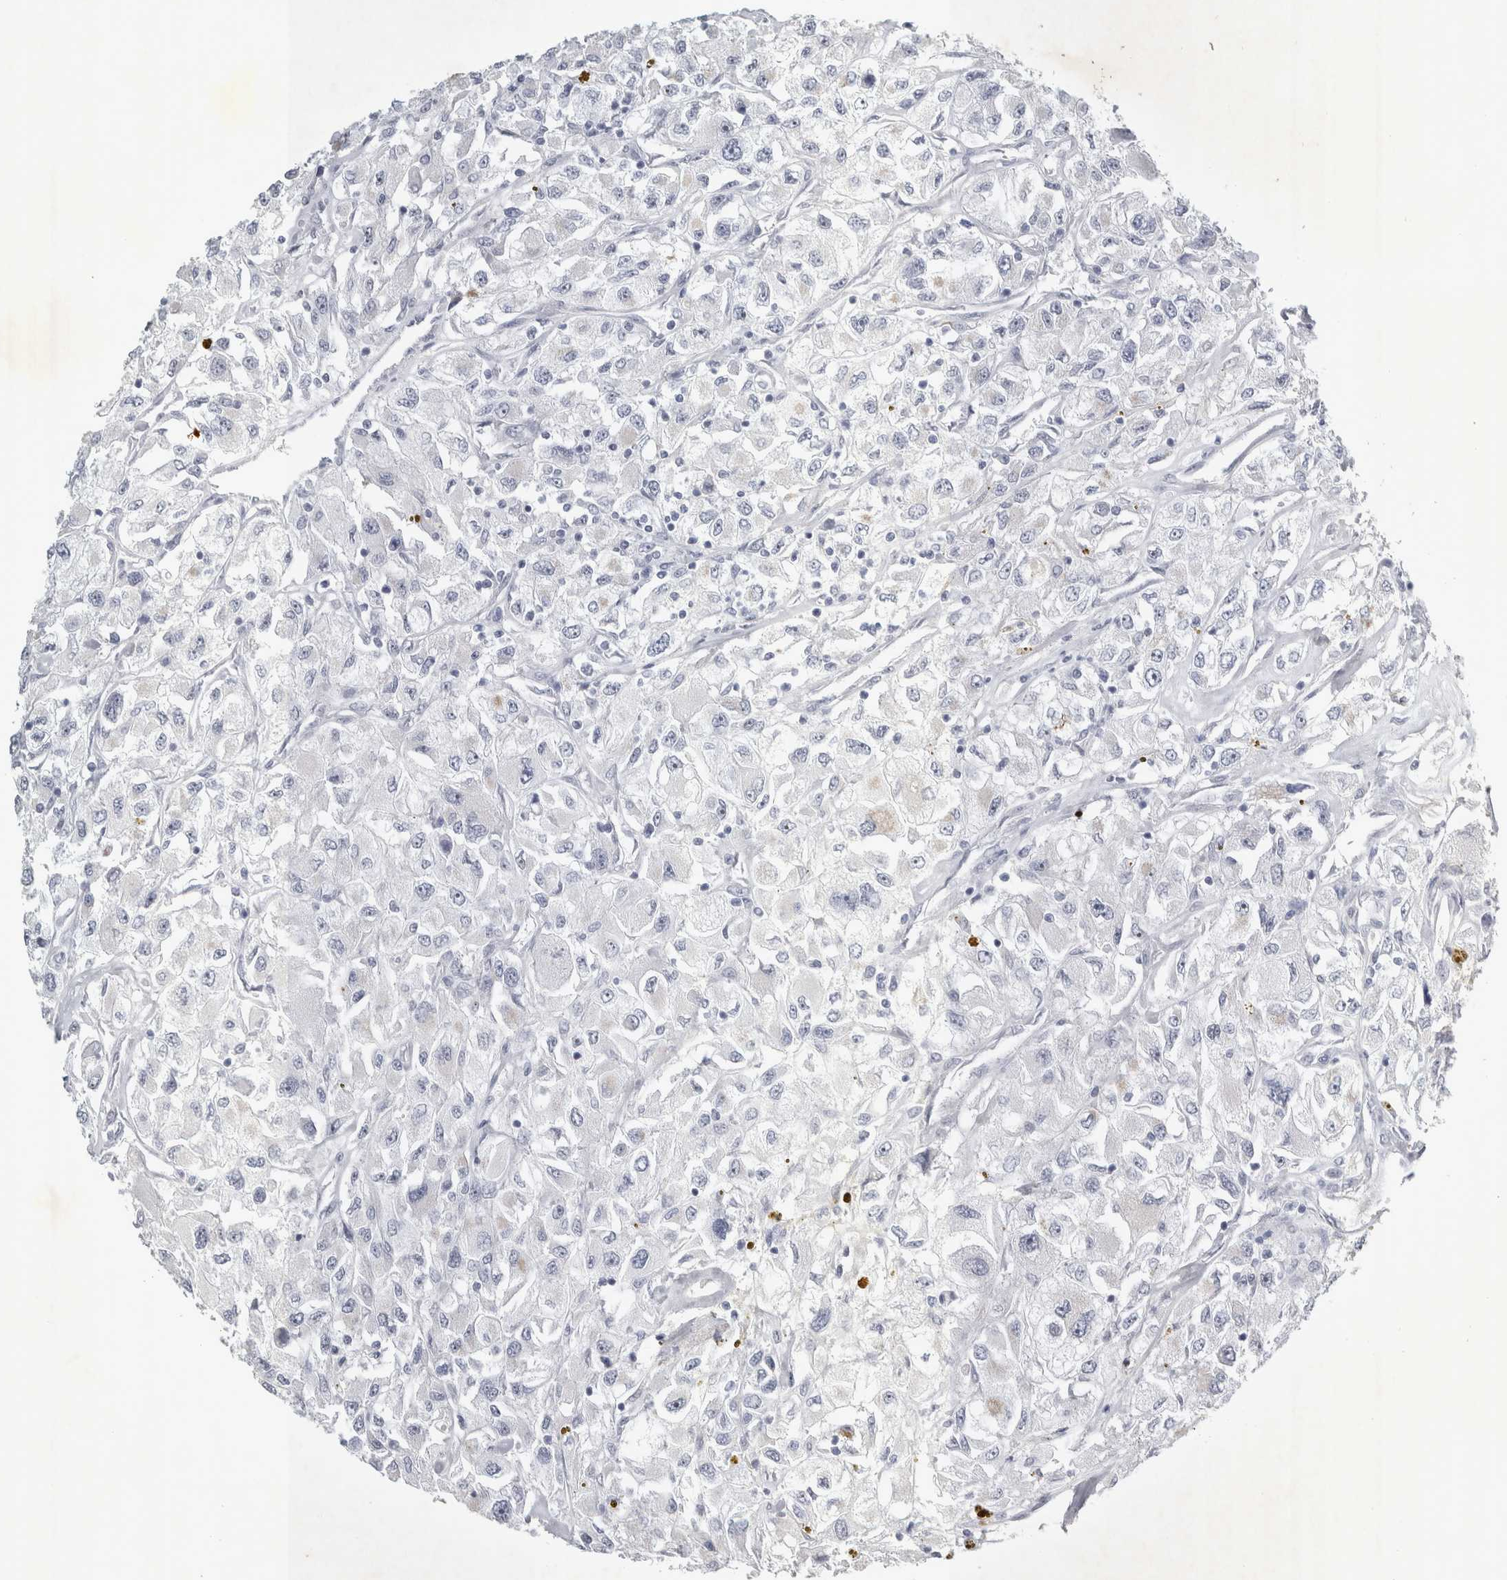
{"staining": {"intensity": "negative", "quantity": "none", "location": "none"}, "tissue": "renal cancer", "cell_type": "Tumor cells", "image_type": "cancer", "snomed": [{"axis": "morphology", "description": "Adenocarcinoma, NOS"}, {"axis": "topography", "description": "Kidney"}], "caption": "Immunohistochemical staining of human adenocarcinoma (renal) displays no significant staining in tumor cells. (DAB IHC with hematoxylin counter stain).", "gene": "FXYD7", "patient": {"sex": "female", "age": 52}}